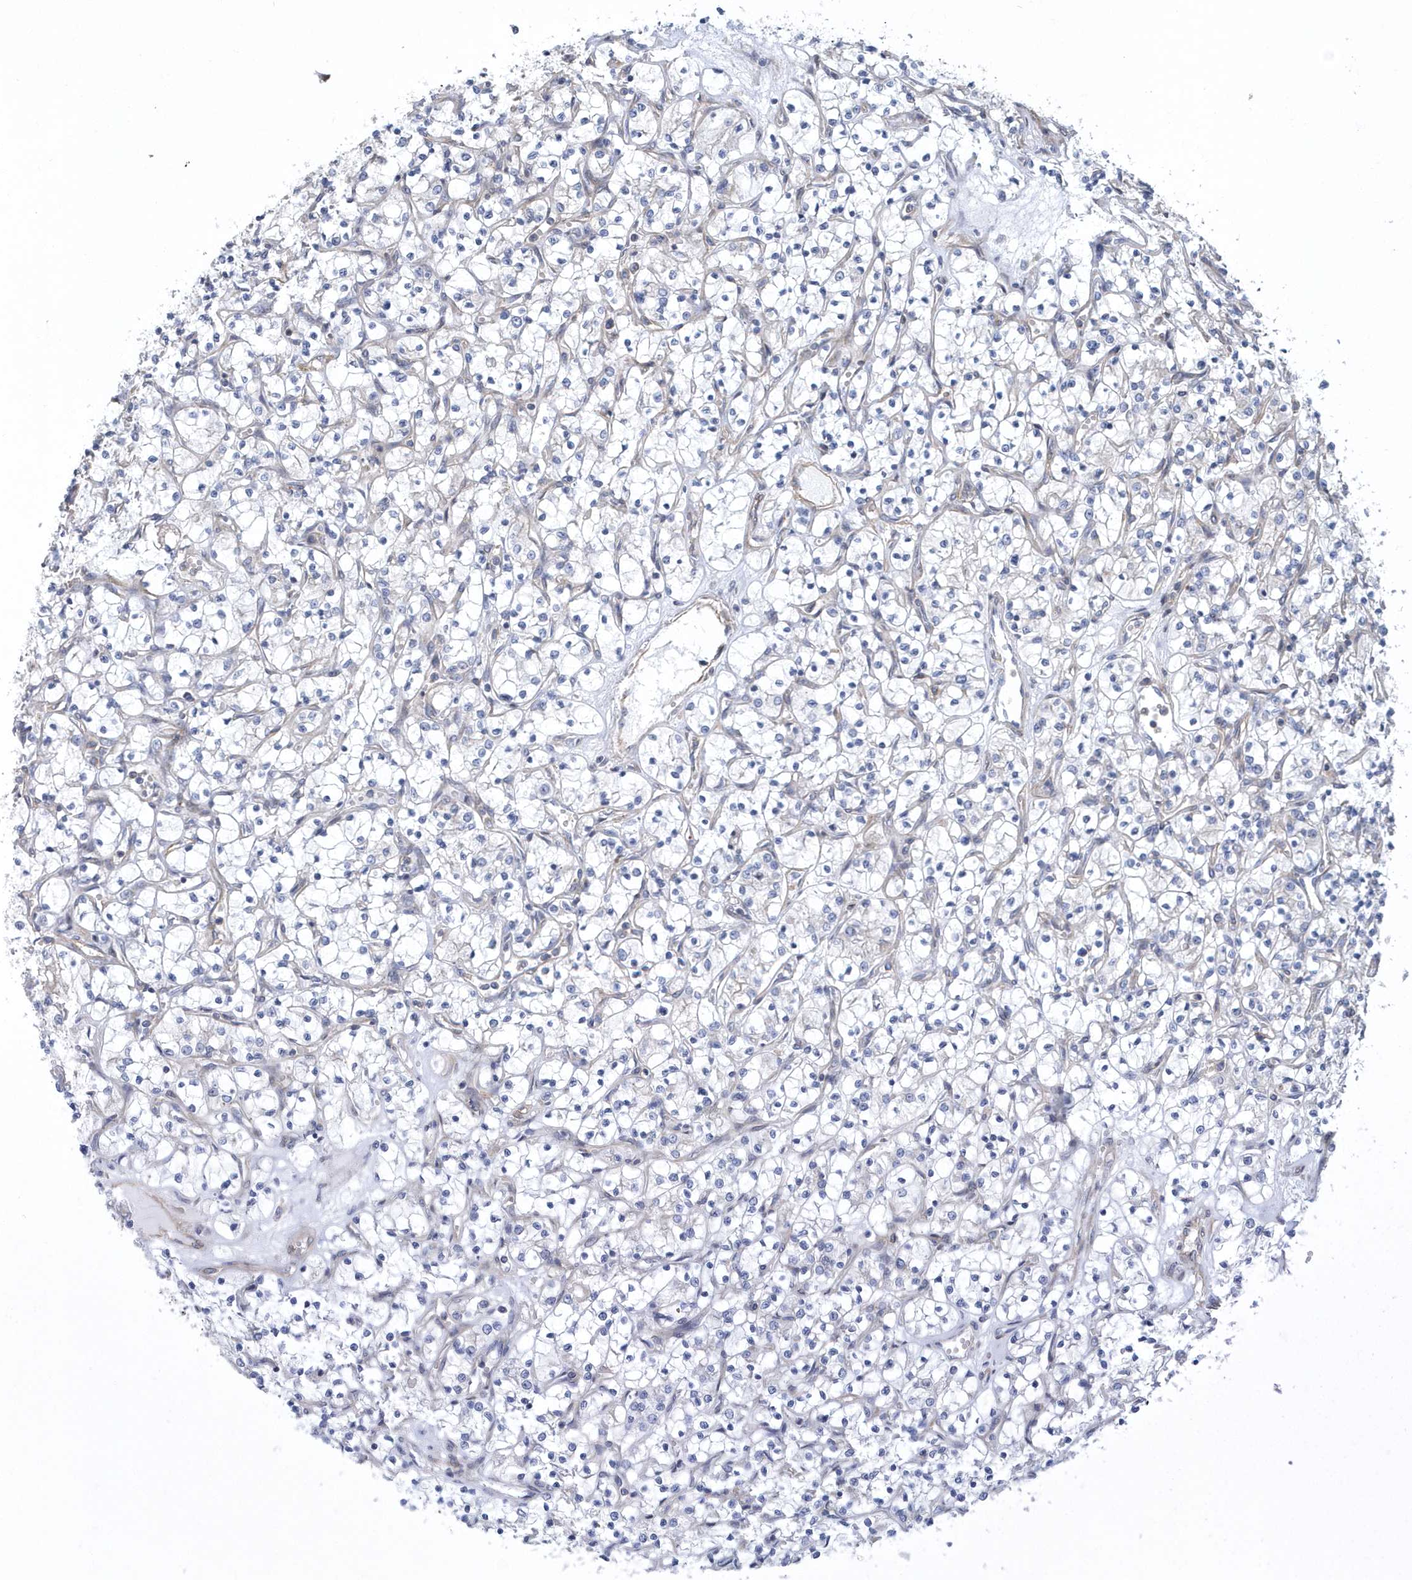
{"staining": {"intensity": "negative", "quantity": "none", "location": "none"}, "tissue": "renal cancer", "cell_type": "Tumor cells", "image_type": "cancer", "snomed": [{"axis": "morphology", "description": "Adenocarcinoma, NOS"}, {"axis": "topography", "description": "Kidney"}], "caption": "Tumor cells are negative for brown protein staining in renal cancer.", "gene": "ARAP2", "patient": {"sex": "female", "age": 69}}